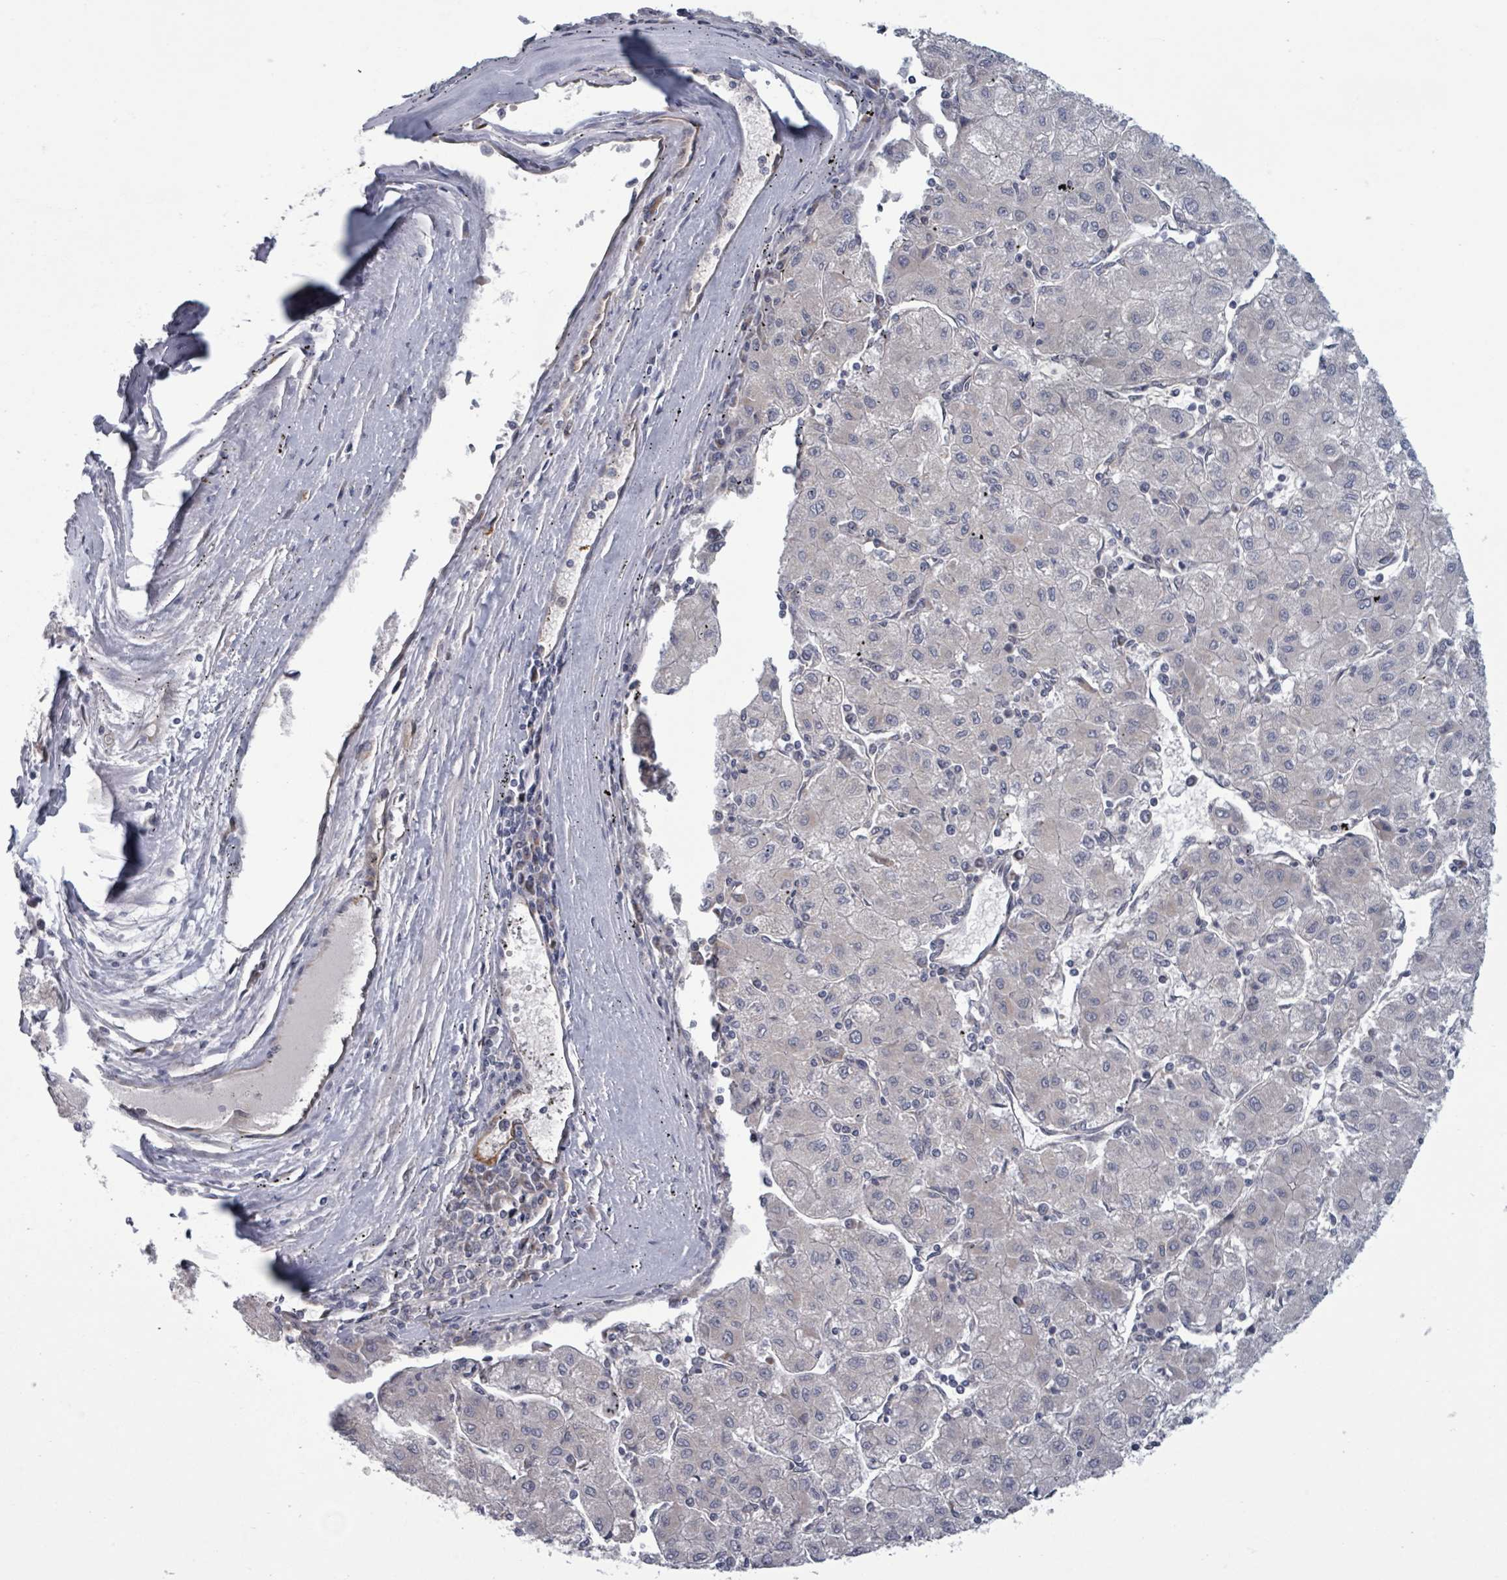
{"staining": {"intensity": "negative", "quantity": "none", "location": "none"}, "tissue": "liver cancer", "cell_type": "Tumor cells", "image_type": "cancer", "snomed": [{"axis": "morphology", "description": "Carcinoma, Hepatocellular, NOS"}, {"axis": "topography", "description": "Liver"}], "caption": "Tumor cells are negative for brown protein staining in liver hepatocellular carcinoma.", "gene": "FKBP1A", "patient": {"sex": "male", "age": 72}}